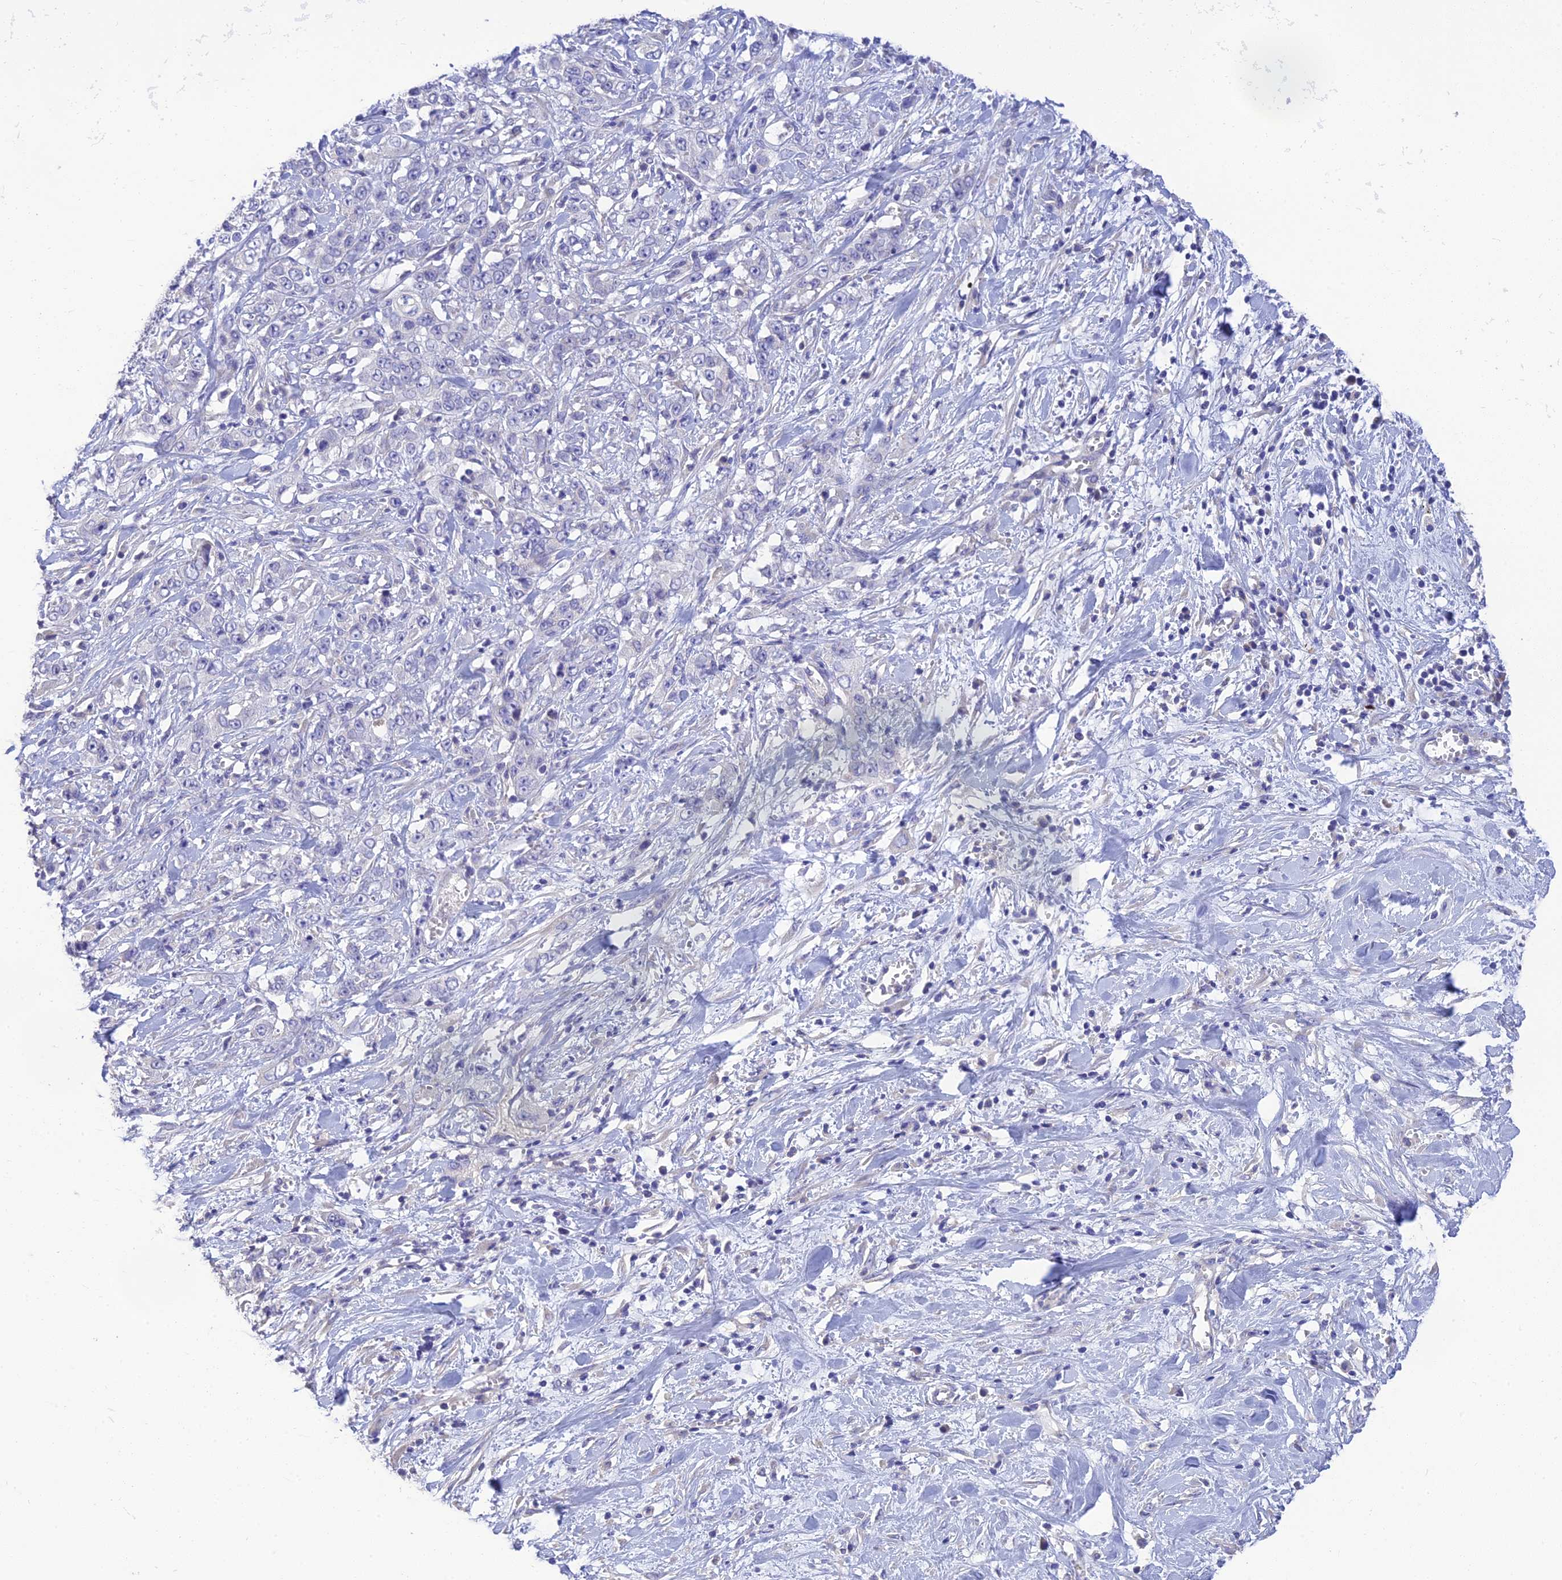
{"staining": {"intensity": "negative", "quantity": "none", "location": "none"}, "tissue": "stomach cancer", "cell_type": "Tumor cells", "image_type": "cancer", "snomed": [{"axis": "morphology", "description": "Adenocarcinoma, NOS"}, {"axis": "topography", "description": "Stomach, upper"}], "caption": "Immunohistochemistry image of neoplastic tissue: human stomach cancer stained with DAB (3,3'-diaminobenzidine) exhibits no significant protein expression in tumor cells.", "gene": "HSD17B2", "patient": {"sex": "male", "age": 62}}